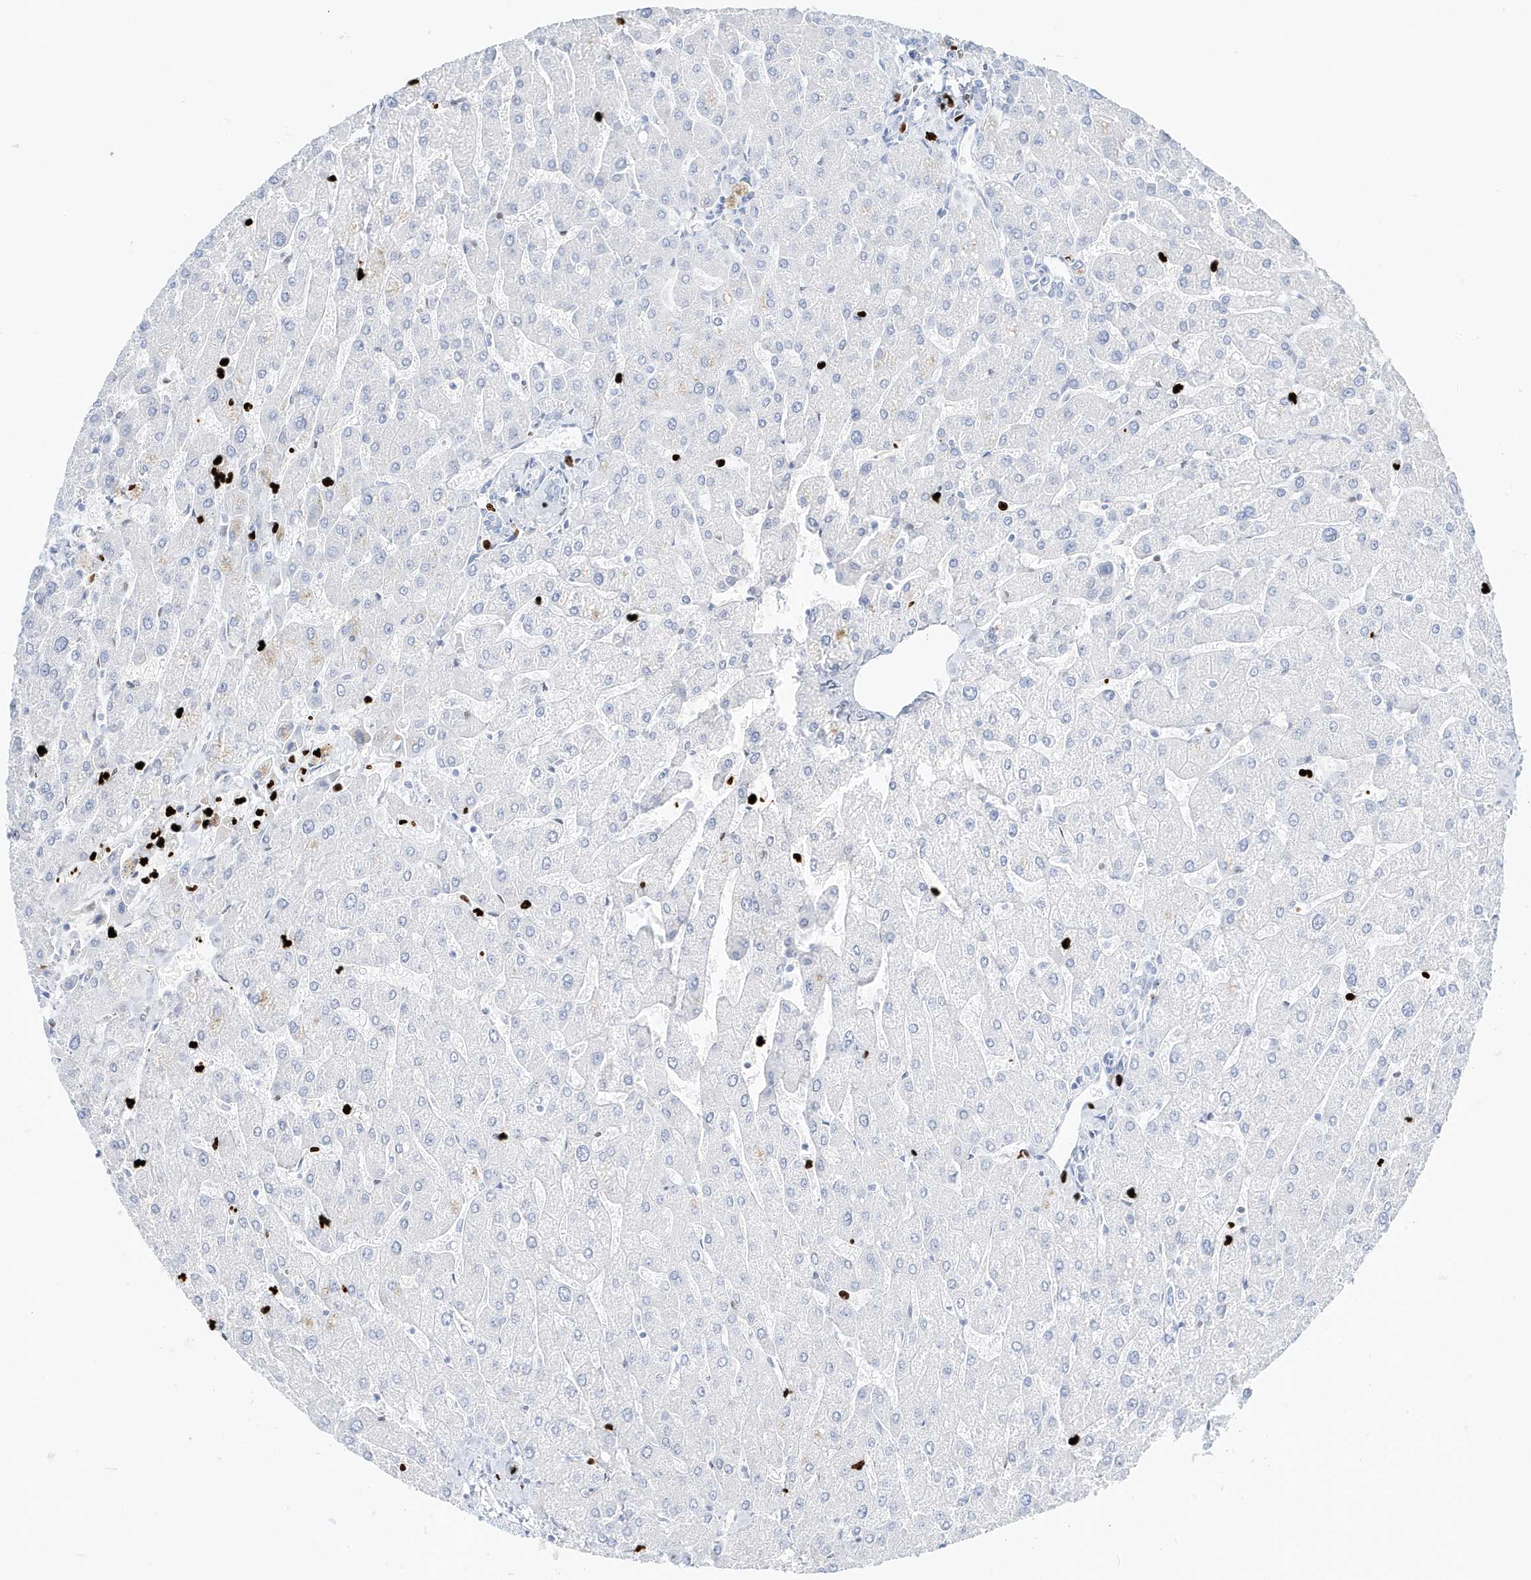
{"staining": {"intensity": "negative", "quantity": "none", "location": "none"}, "tissue": "liver", "cell_type": "Cholangiocytes", "image_type": "normal", "snomed": [{"axis": "morphology", "description": "Normal tissue, NOS"}, {"axis": "topography", "description": "Liver"}], "caption": "Normal liver was stained to show a protein in brown. There is no significant expression in cholangiocytes. (DAB immunohistochemistry (IHC), high magnification).", "gene": "MNDA", "patient": {"sex": "male", "age": 55}}